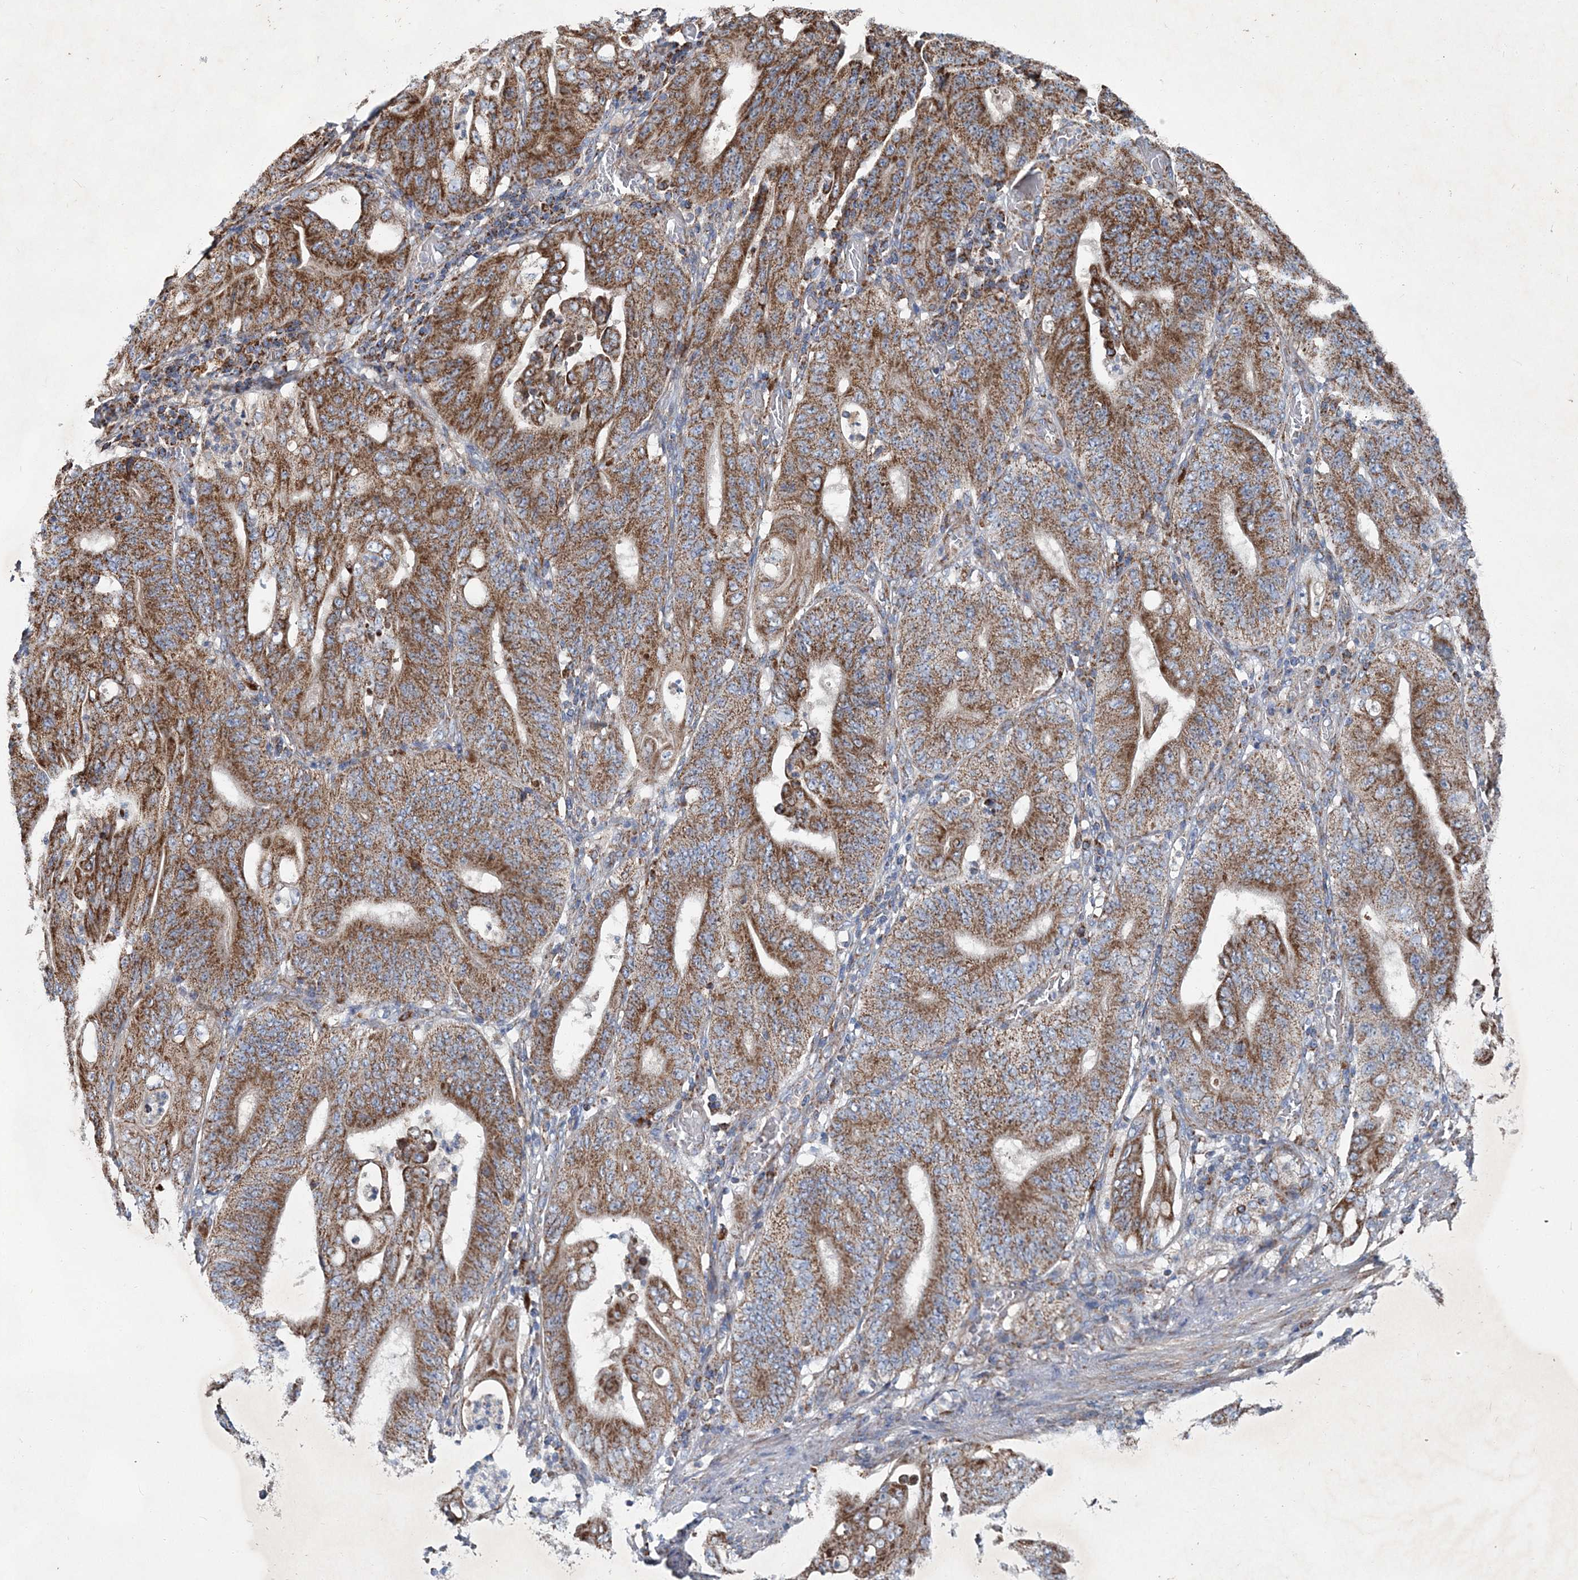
{"staining": {"intensity": "moderate", "quantity": ">75%", "location": "cytoplasmic/membranous"}, "tissue": "stomach cancer", "cell_type": "Tumor cells", "image_type": "cancer", "snomed": [{"axis": "morphology", "description": "Adenocarcinoma, NOS"}, {"axis": "topography", "description": "Stomach"}], "caption": "Moderate cytoplasmic/membranous protein expression is appreciated in about >75% of tumor cells in stomach adenocarcinoma.", "gene": "SPAG16", "patient": {"sex": "female", "age": 73}}